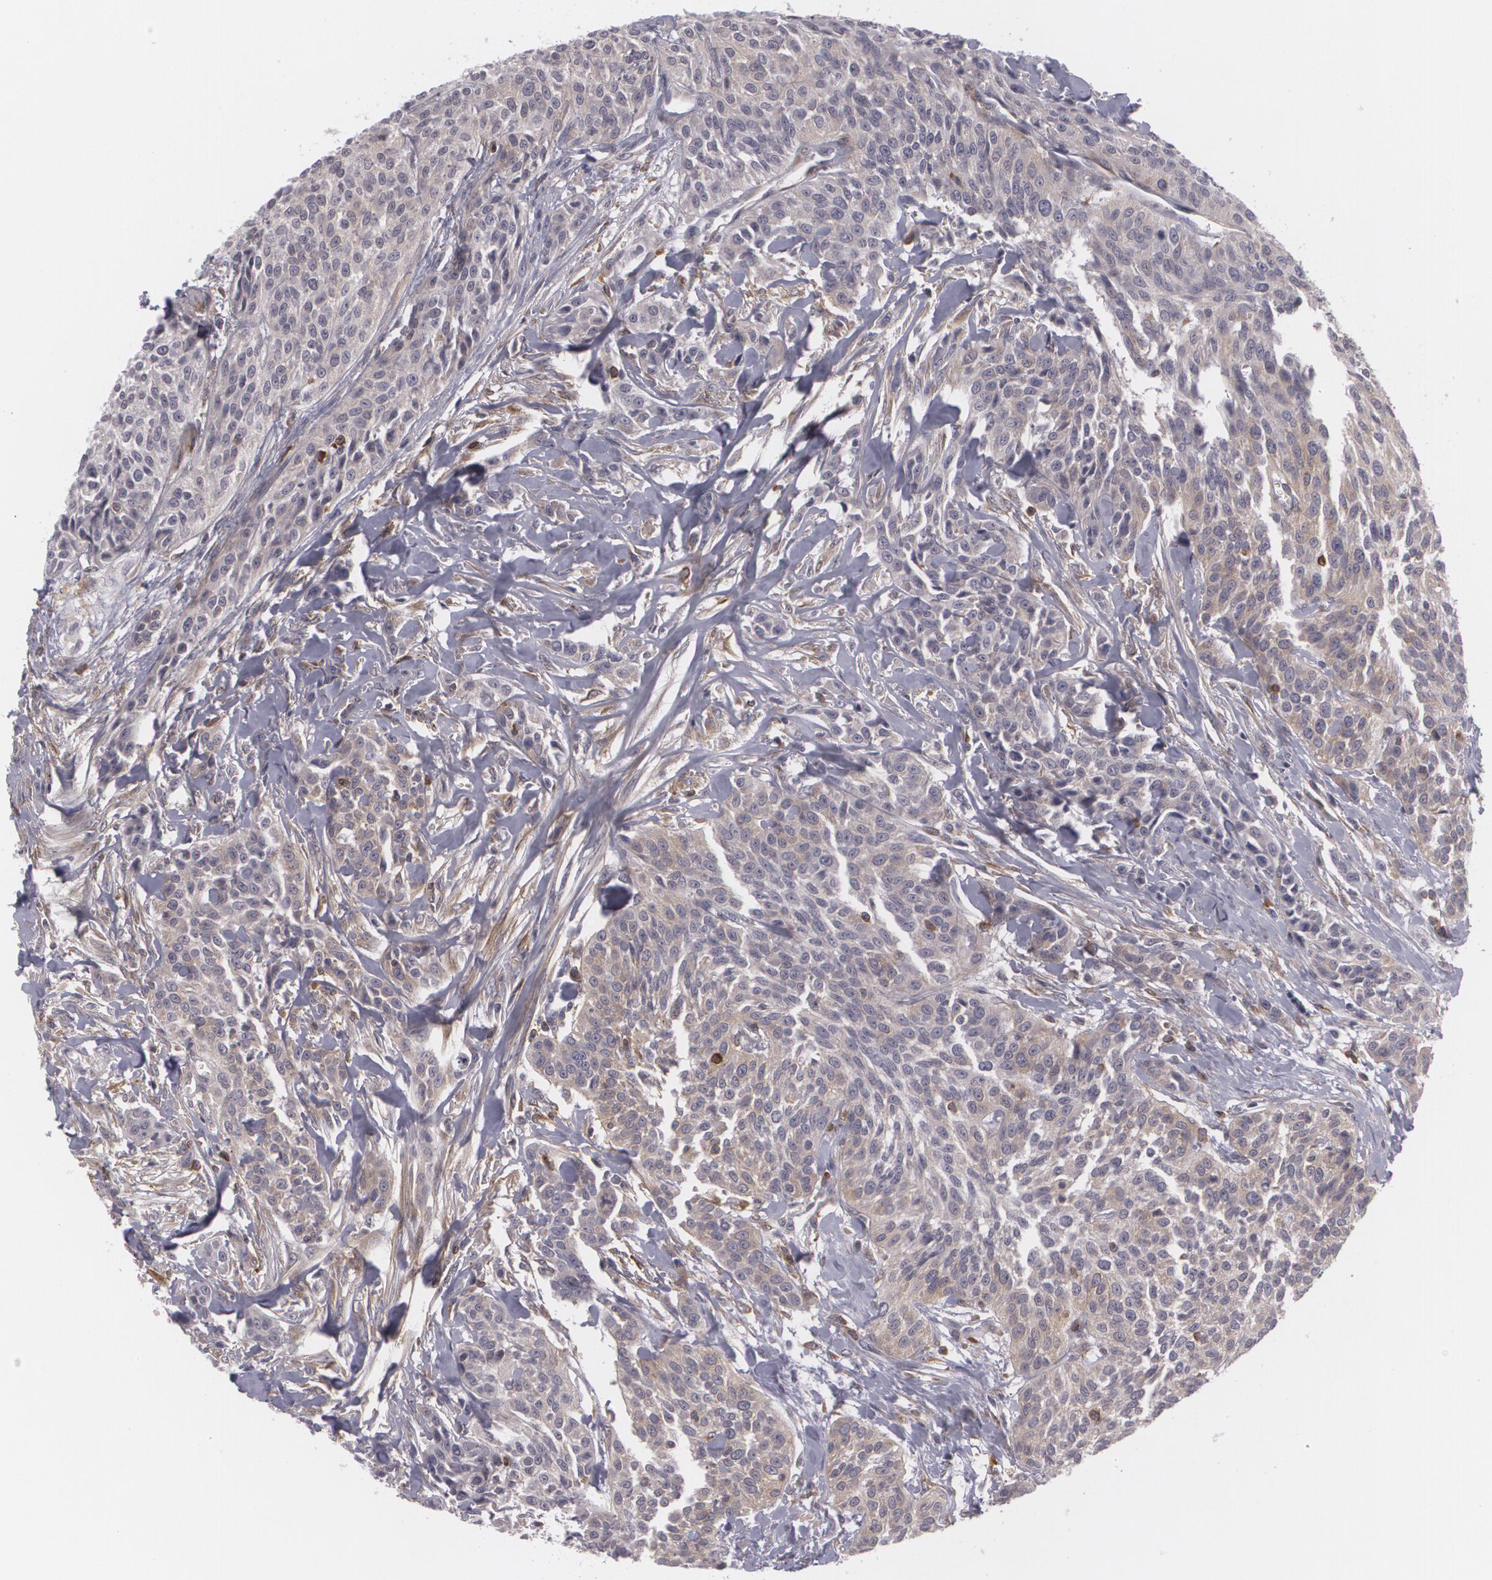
{"staining": {"intensity": "weak", "quantity": ">75%", "location": "cytoplasmic/membranous"}, "tissue": "urothelial cancer", "cell_type": "Tumor cells", "image_type": "cancer", "snomed": [{"axis": "morphology", "description": "Urothelial carcinoma, High grade"}, {"axis": "topography", "description": "Urinary bladder"}], "caption": "Human urothelial cancer stained for a protein (brown) exhibits weak cytoplasmic/membranous positive positivity in about >75% of tumor cells.", "gene": "BIN1", "patient": {"sex": "male", "age": 56}}